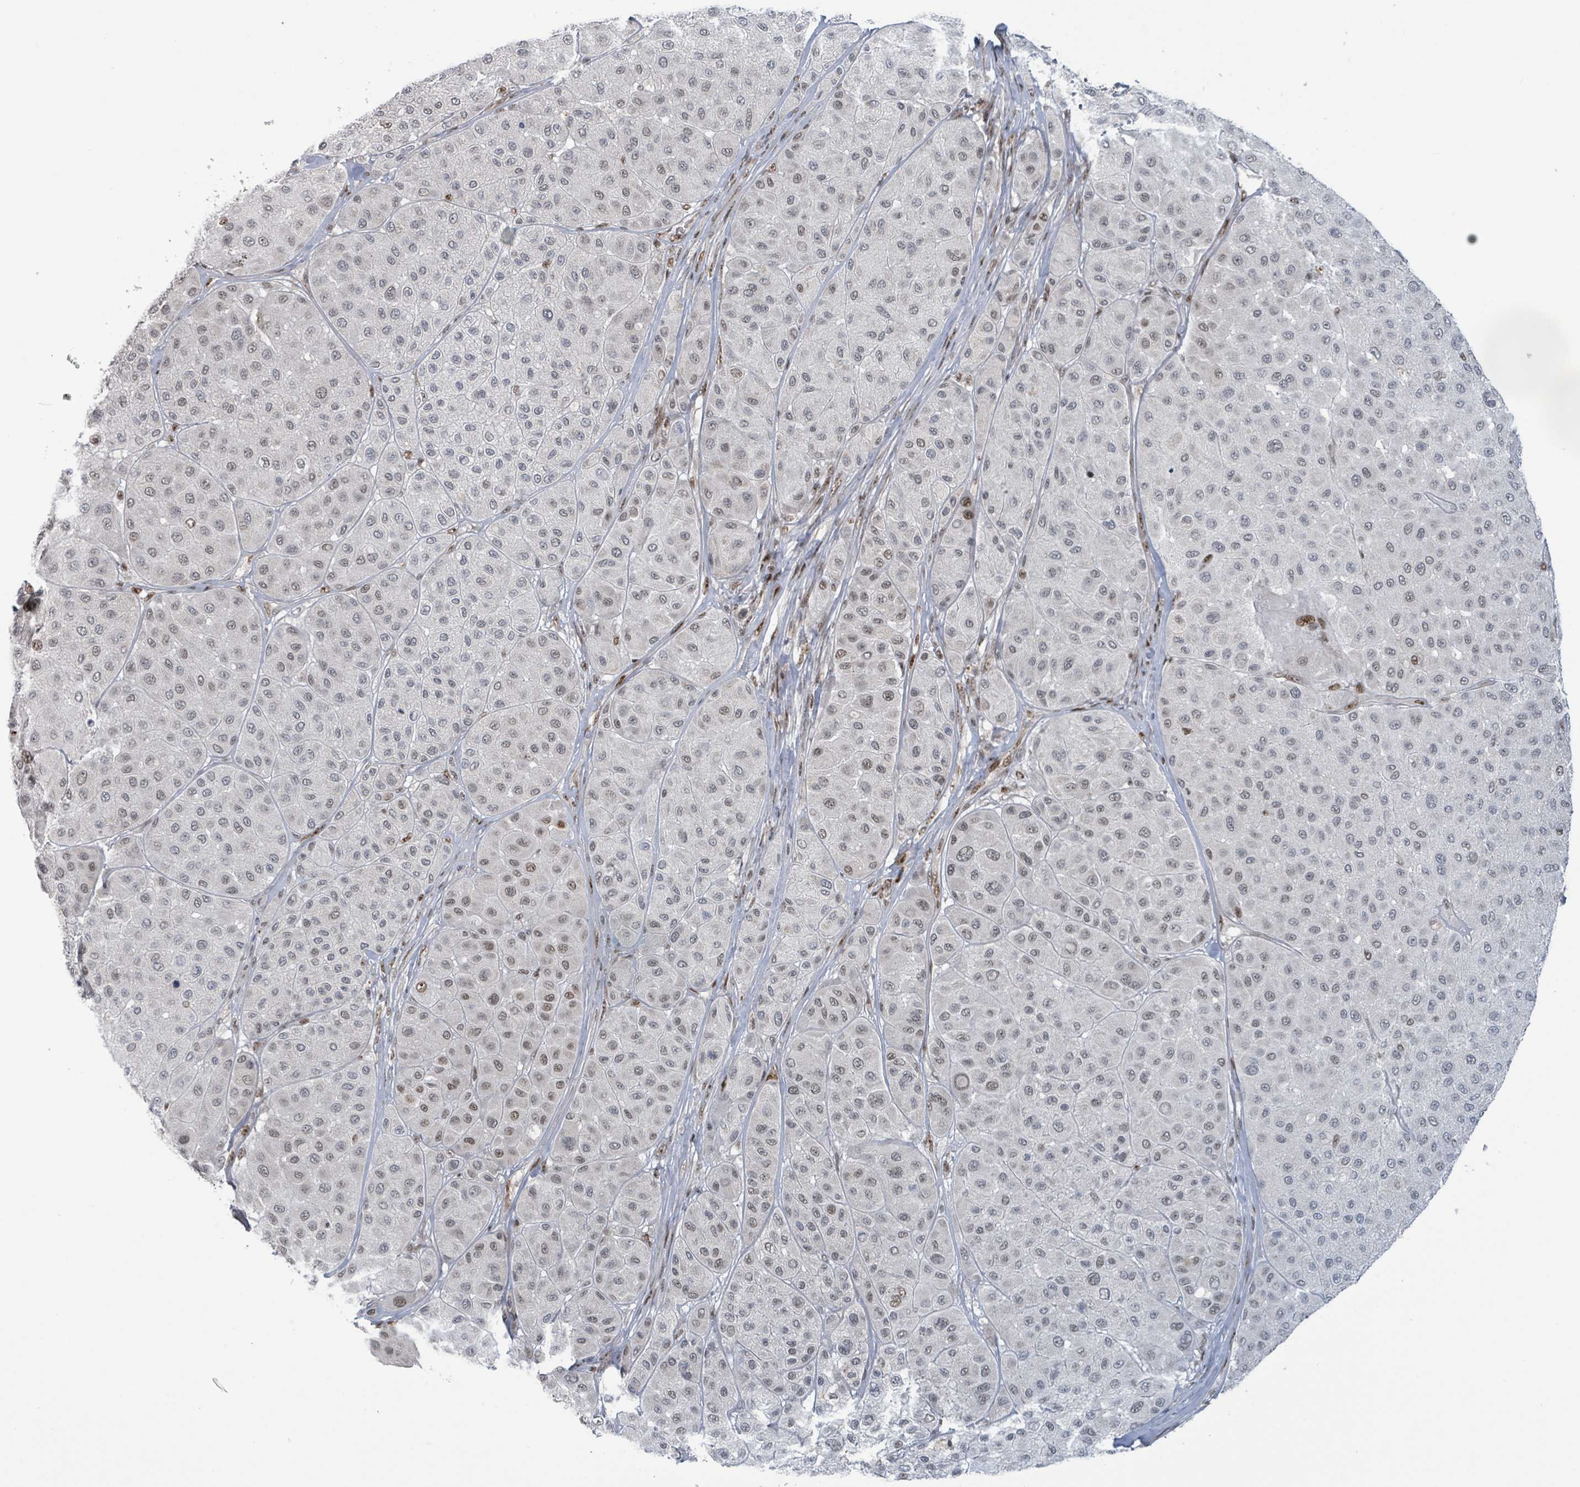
{"staining": {"intensity": "weak", "quantity": "<25%", "location": "nuclear"}, "tissue": "melanoma", "cell_type": "Tumor cells", "image_type": "cancer", "snomed": [{"axis": "morphology", "description": "Malignant melanoma, Metastatic site"}, {"axis": "topography", "description": "Smooth muscle"}], "caption": "This histopathology image is of melanoma stained with immunohistochemistry to label a protein in brown with the nuclei are counter-stained blue. There is no positivity in tumor cells. (Stains: DAB (3,3'-diaminobenzidine) IHC with hematoxylin counter stain, Microscopy: brightfield microscopy at high magnification).", "gene": "KLF3", "patient": {"sex": "male", "age": 41}}